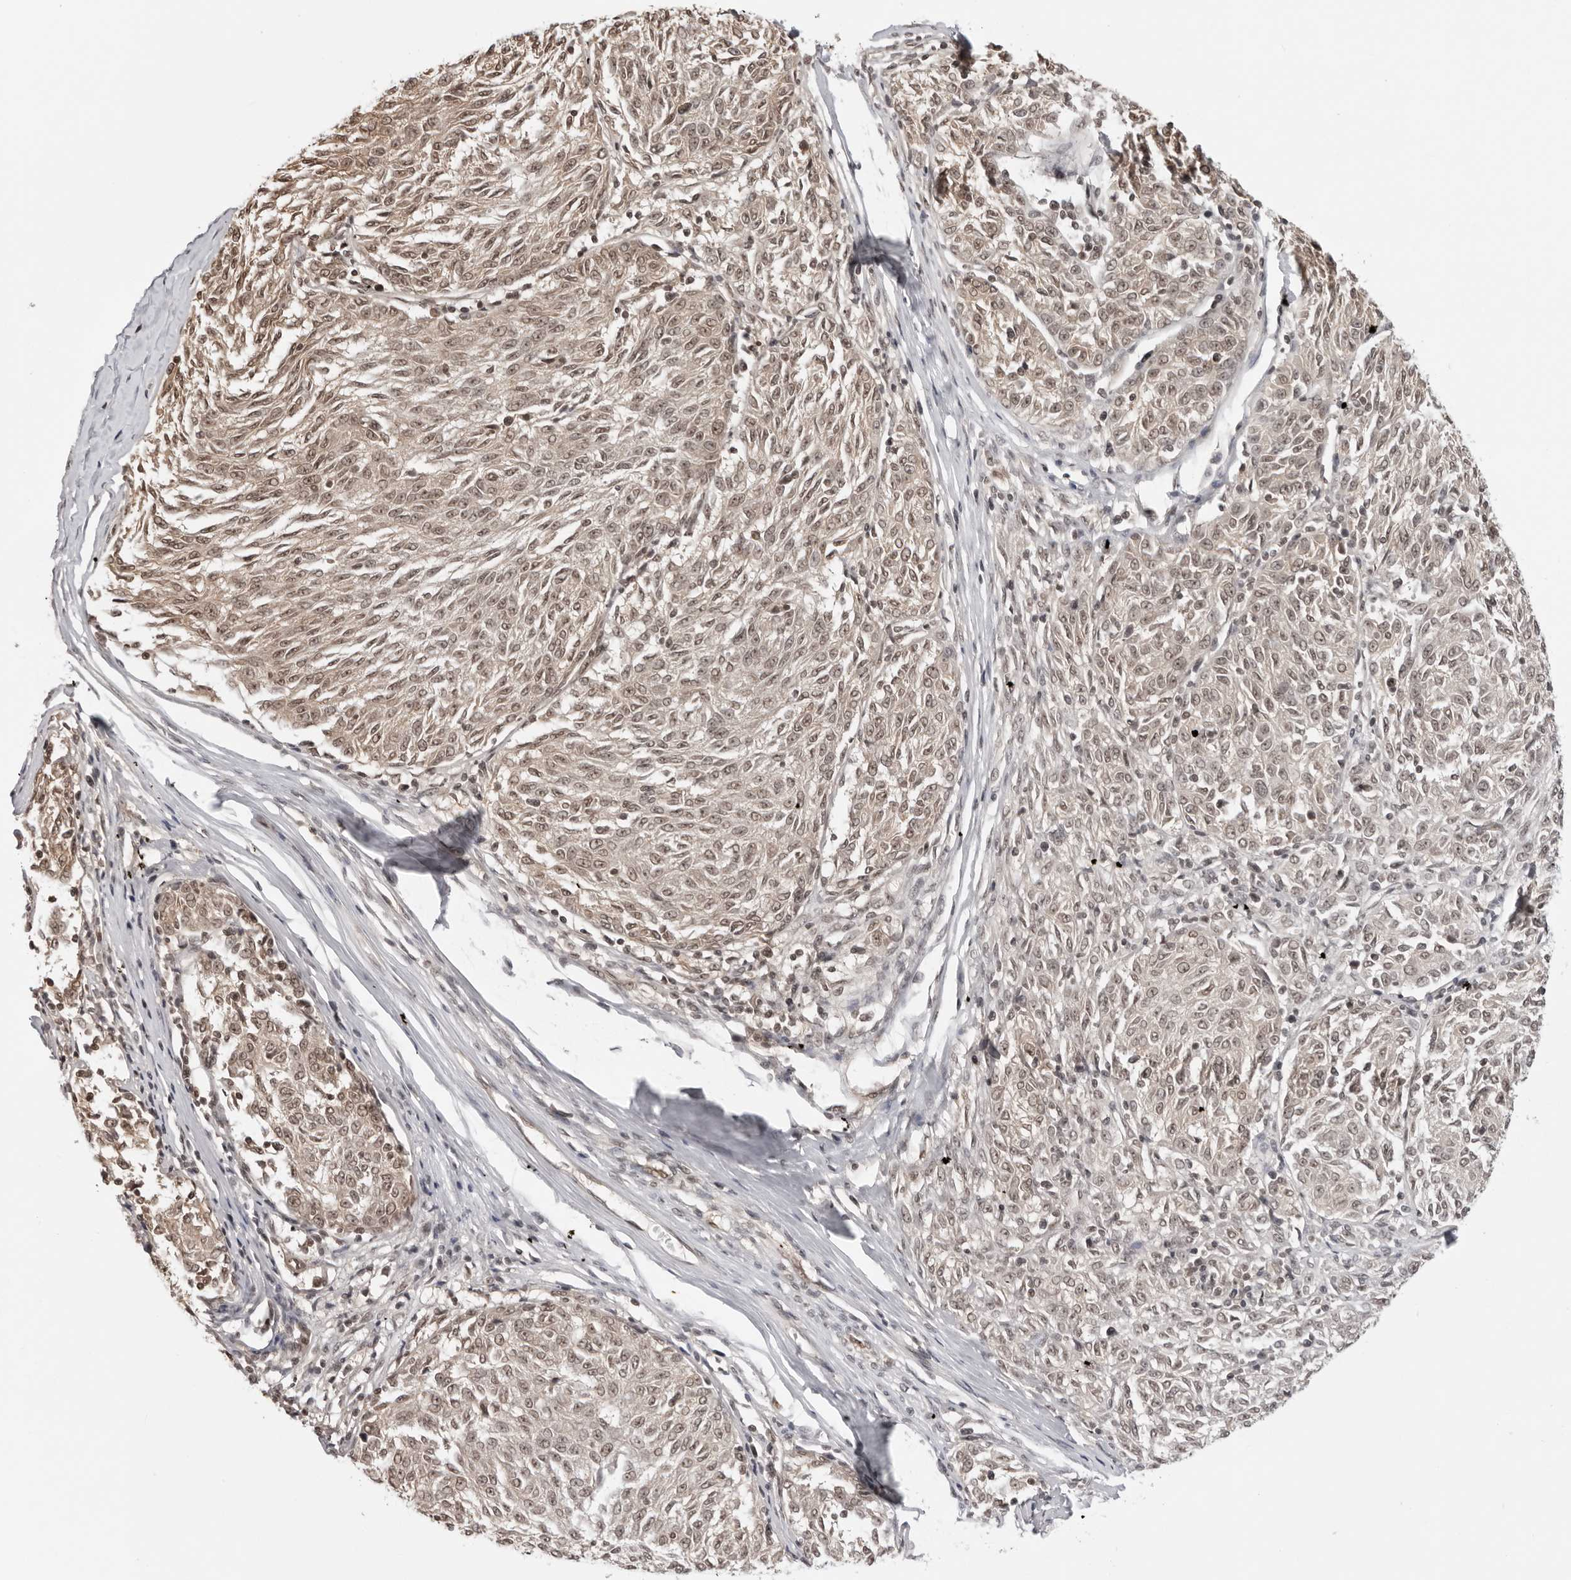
{"staining": {"intensity": "weak", "quantity": "25%-75%", "location": "cytoplasmic/membranous,nuclear"}, "tissue": "melanoma", "cell_type": "Tumor cells", "image_type": "cancer", "snomed": [{"axis": "morphology", "description": "Malignant melanoma, NOS"}, {"axis": "topography", "description": "Skin"}], "caption": "Approximately 25%-75% of tumor cells in melanoma reveal weak cytoplasmic/membranous and nuclear protein staining as visualized by brown immunohistochemical staining.", "gene": "SDE2", "patient": {"sex": "female", "age": 72}}